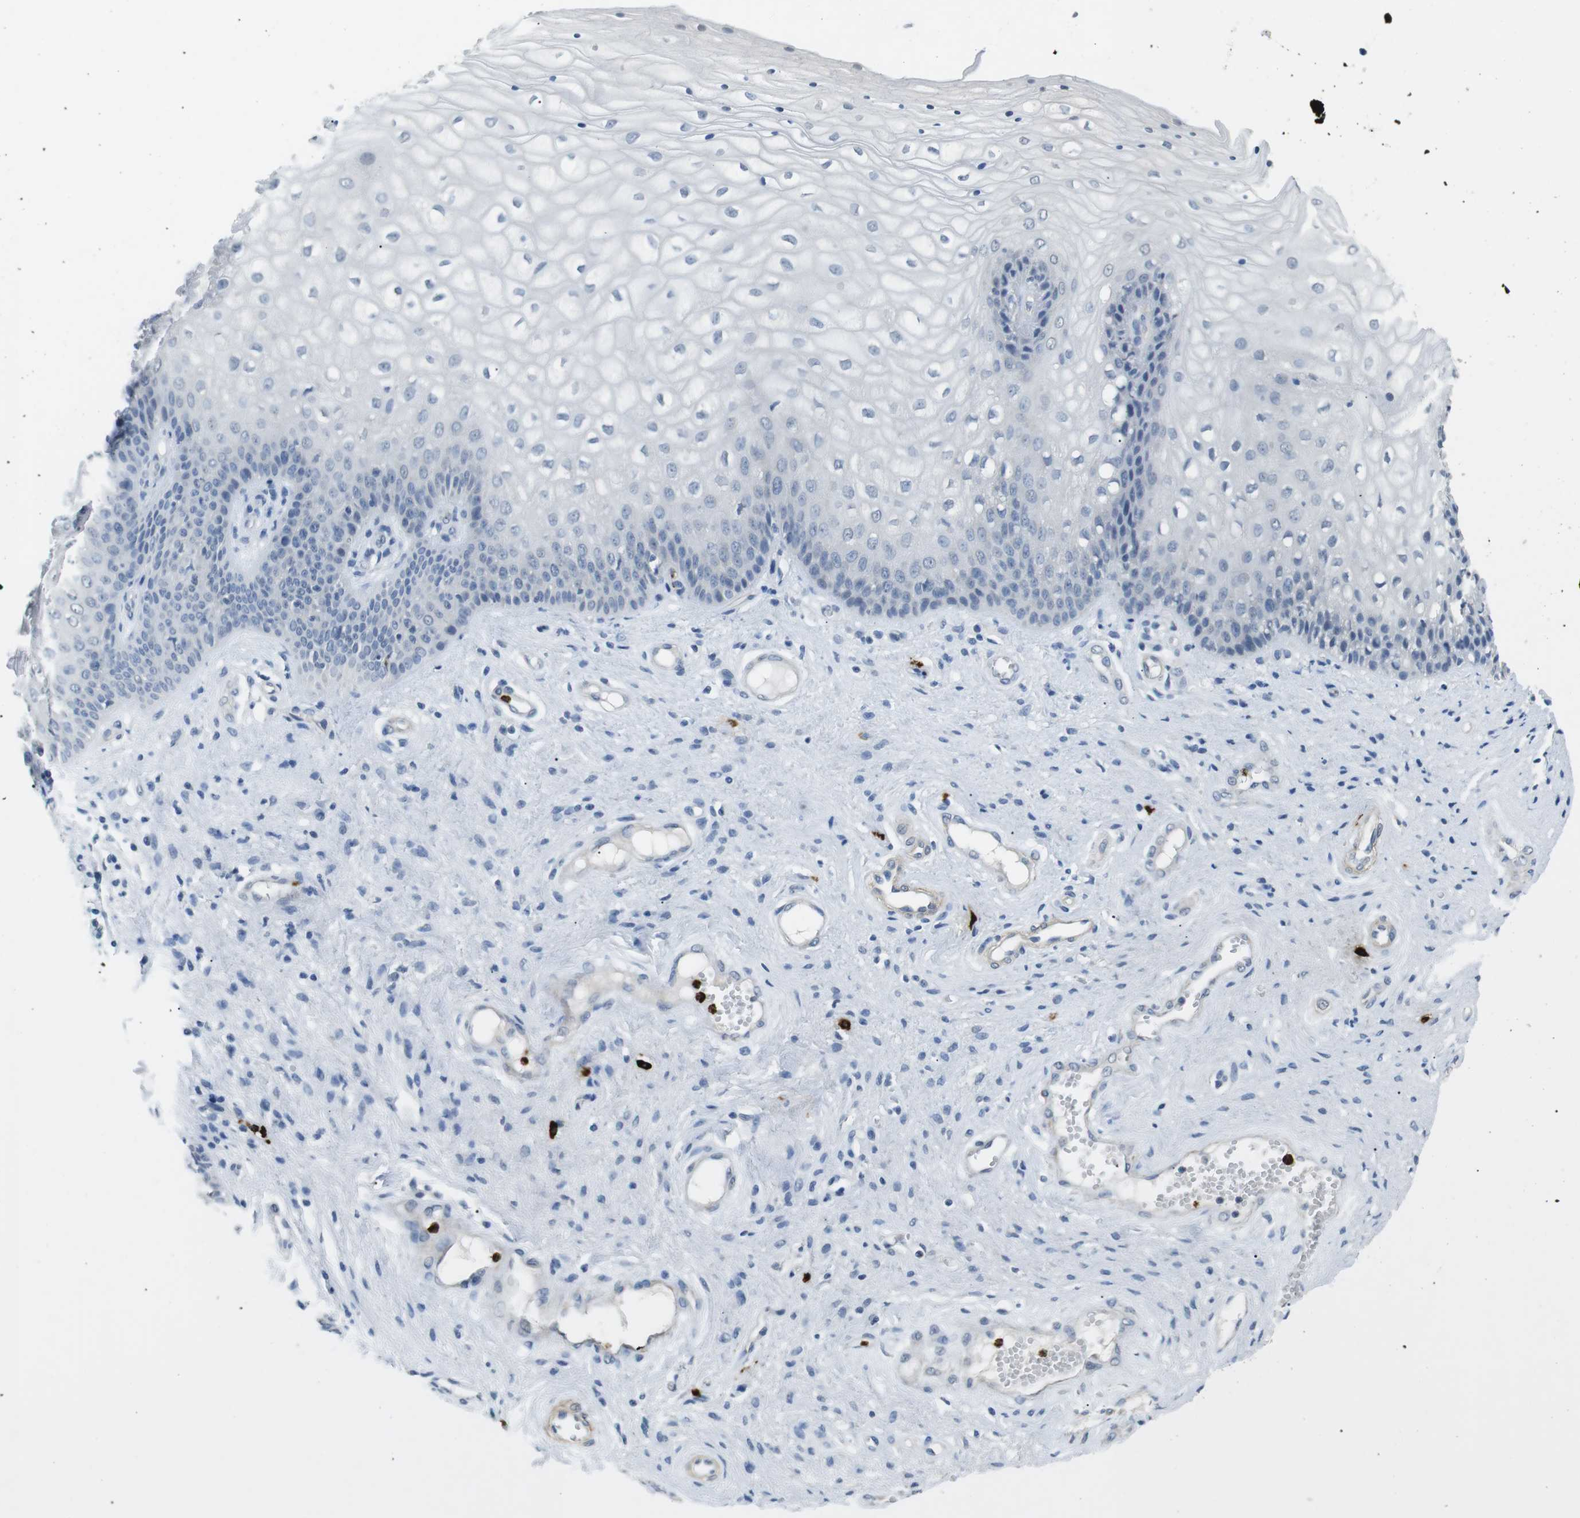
{"staining": {"intensity": "negative", "quantity": "none", "location": "none"}, "tissue": "vagina", "cell_type": "Squamous epithelial cells", "image_type": "normal", "snomed": [{"axis": "morphology", "description": "Normal tissue, NOS"}, {"axis": "topography", "description": "Vagina"}], "caption": "Vagina stained for a protein using IHC shows no expression squamous epithelial cells.", "gene": "GZMM", "patient": {"sex": "female", "age": 34}}